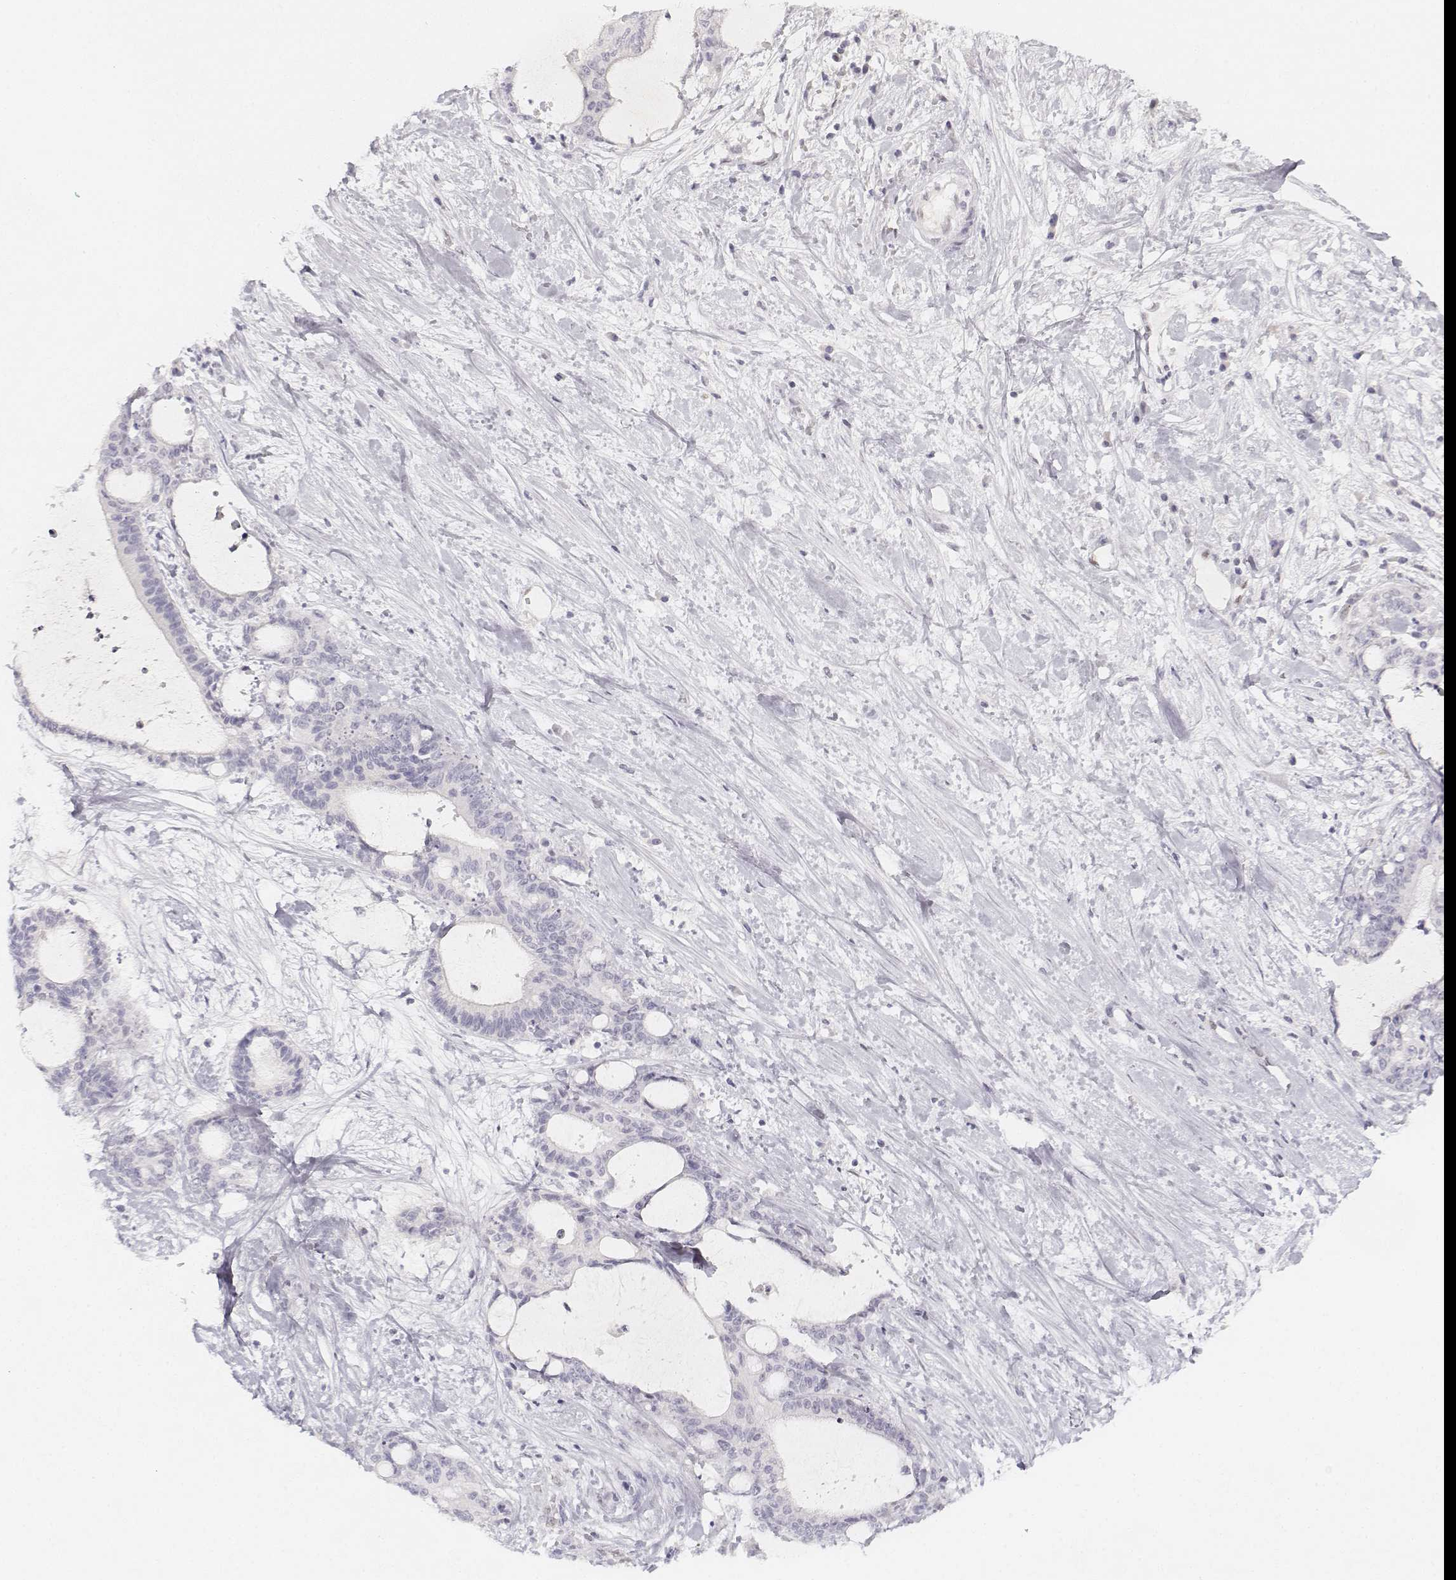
{"staining": {"intensity": "negative", "quantity": "none", "location": "none"}, "tissue": "liver cancer", "cell_type": "Tumor cells", "image_type": "cancer", "snomed": [{"axis": "morphology", "description": "Cholangiocarcinoma"}, {"axis": "topography", "description": "Liver"}], "caption": "There is no significant positivity in tumor cells of liver cholangiocarcinoma.", "gene": "KRTAP2-1", "patient": {"sex": "female", "age": 73}}